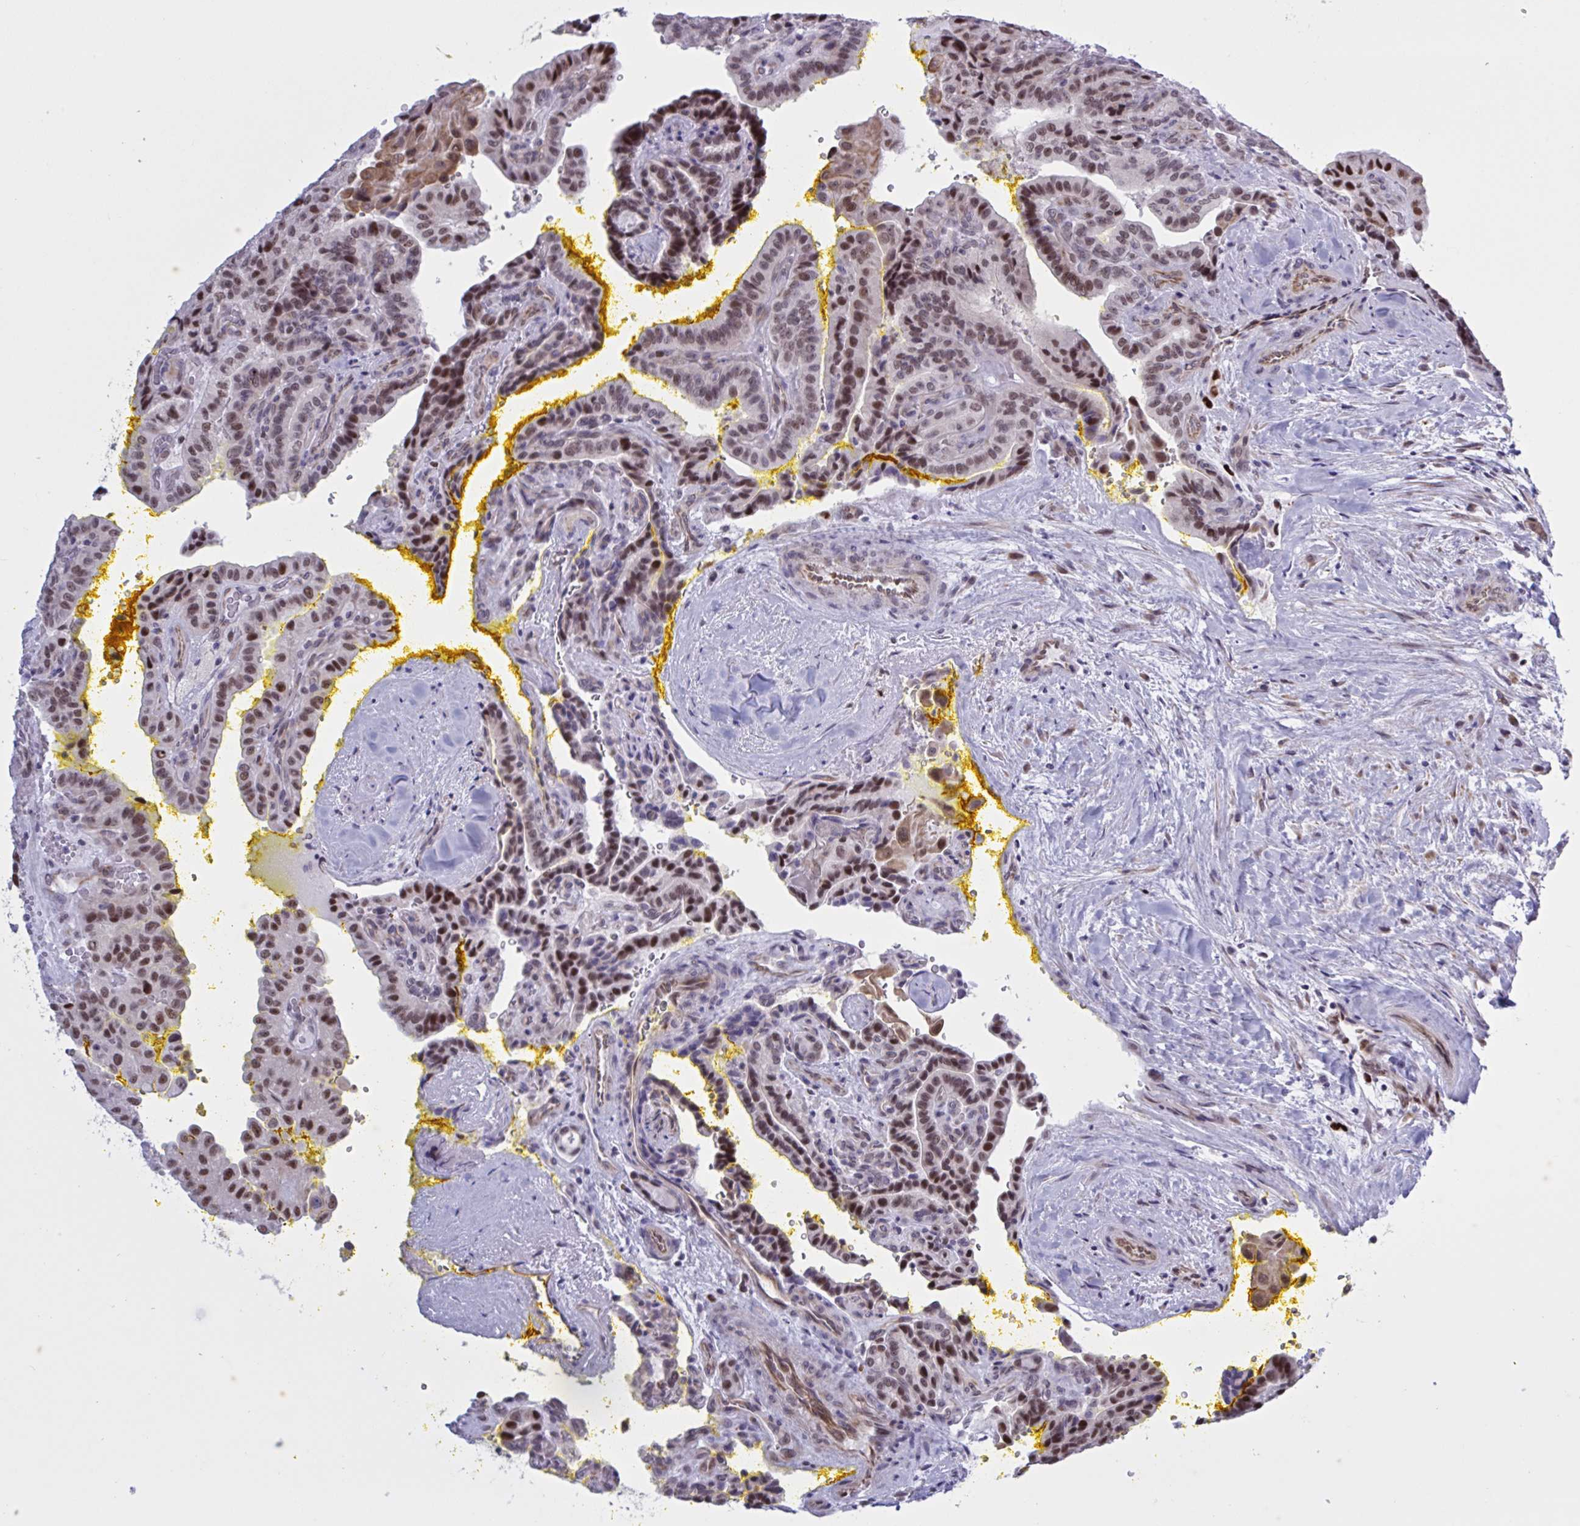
{"staining": {"intensity": "moderate", "quantity": ">75%", "location": "nuclear"}, "tissue": "thyroid cancer", "cell_type": "Tumor cells", "image_type": "cancer", "snomed": [{"axis": "morphology", "description": "Papillary adenocarcinoma, NOS"}, {"axis": "topography", "description": "Thyroid gland"}], "caption": "Tumor cells reveal medium levels of moderate nuclear expression in about >75% of cells in thyroid papillary adenocarcinoma.", "gene": "PRMT6", "patient": {"sex": "male", "age": 87}}